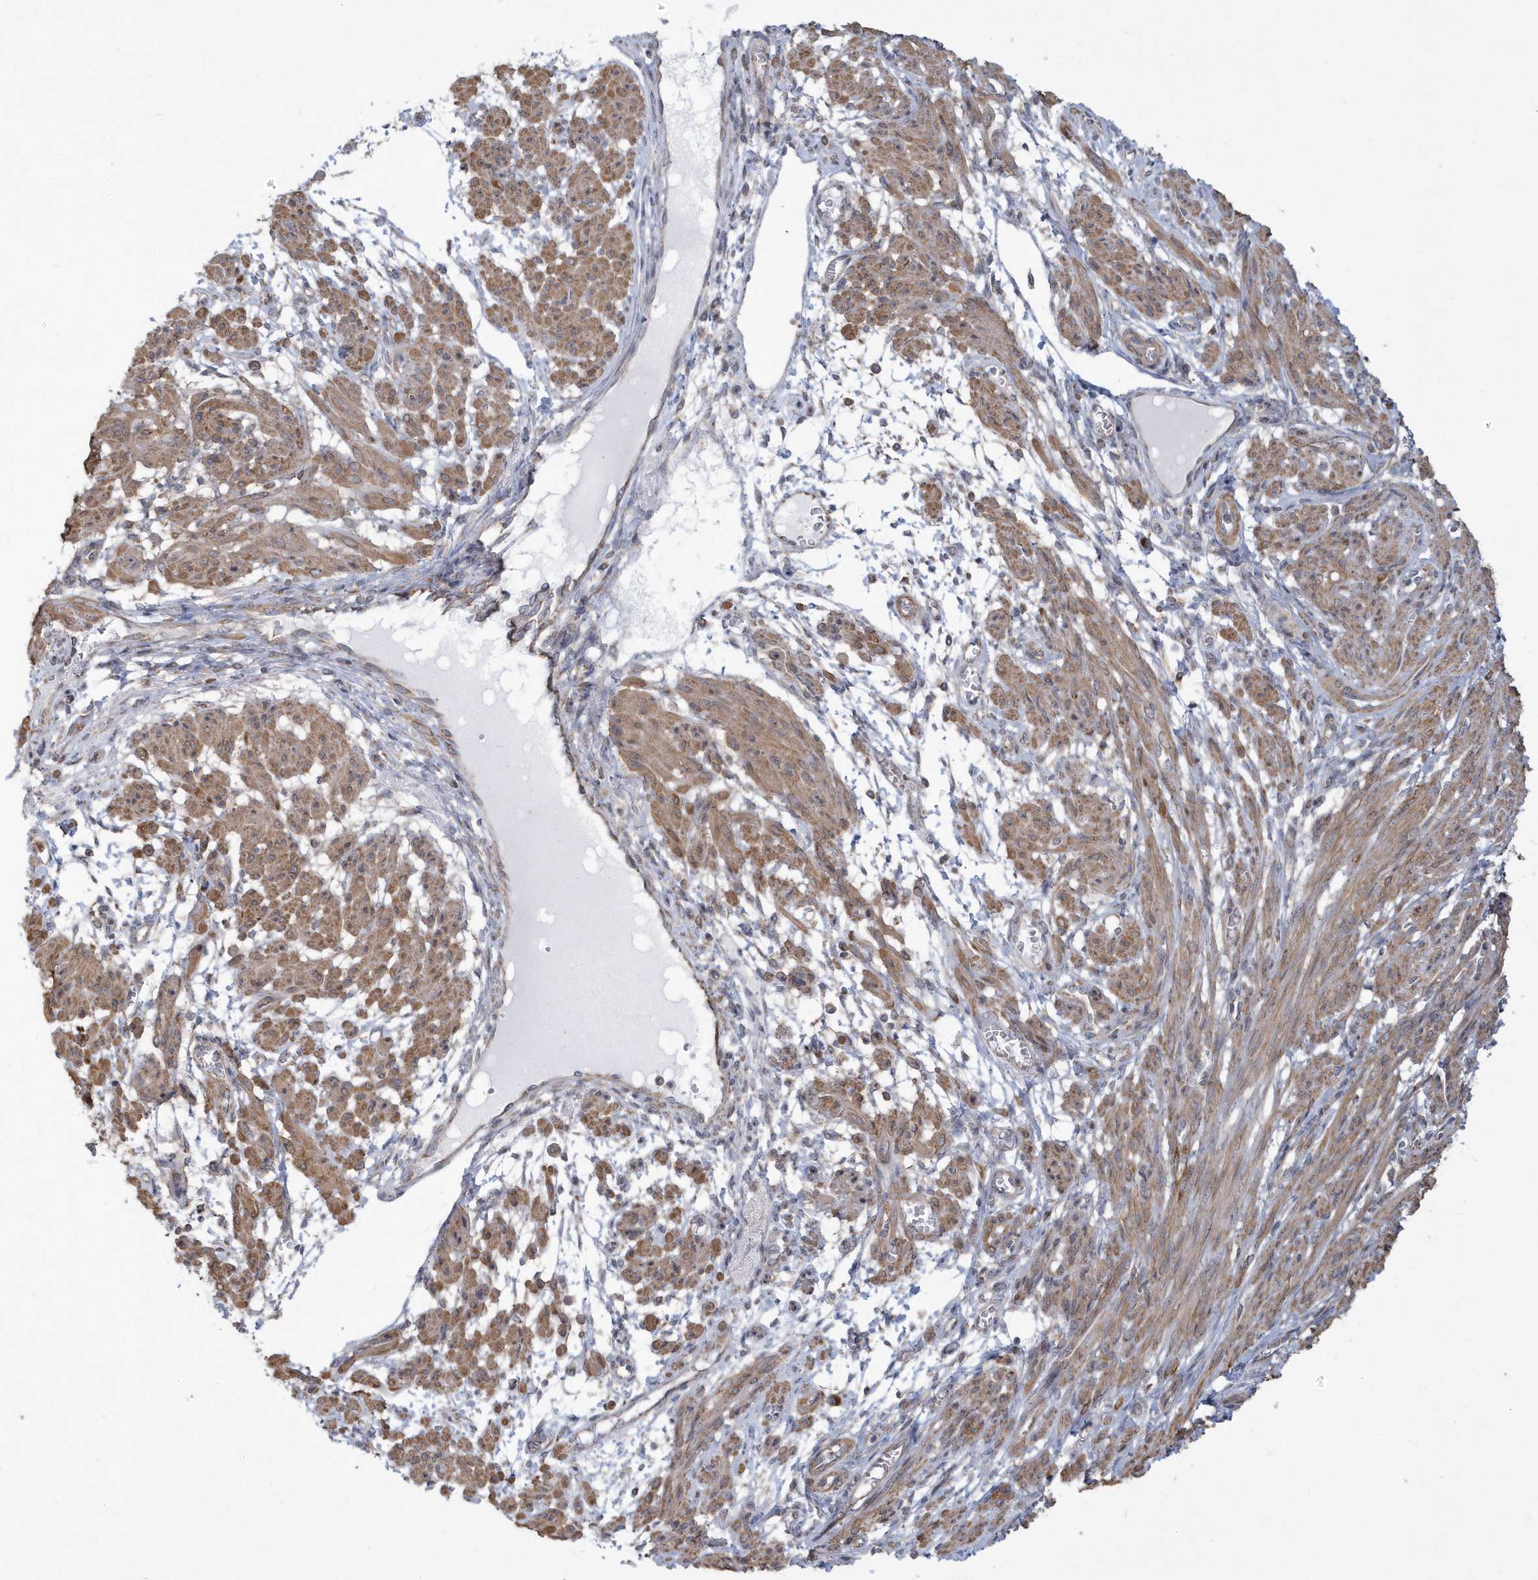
{"staining": {"intensity": "moderate", "quantity": ">75%", "location": "cytoplasmic/membranous"}, "tissue": "smooth muscle", "cell_type": "Smooth muscle cells", "image_type": "normal", "snomed": [{"axis": "morphology", "description": "Normal tissue, NOS"}, {"axis": "topography", "description": "Smooth muscle"}], "caption": "Human smooth muscle stained for a protein (brown) reveals moderate cytoplasmic/membranous positive positivity in about >75% of smooth muscle cells.", "gene": "SLX9", "patient": {"sex": "female", "age": 39}}